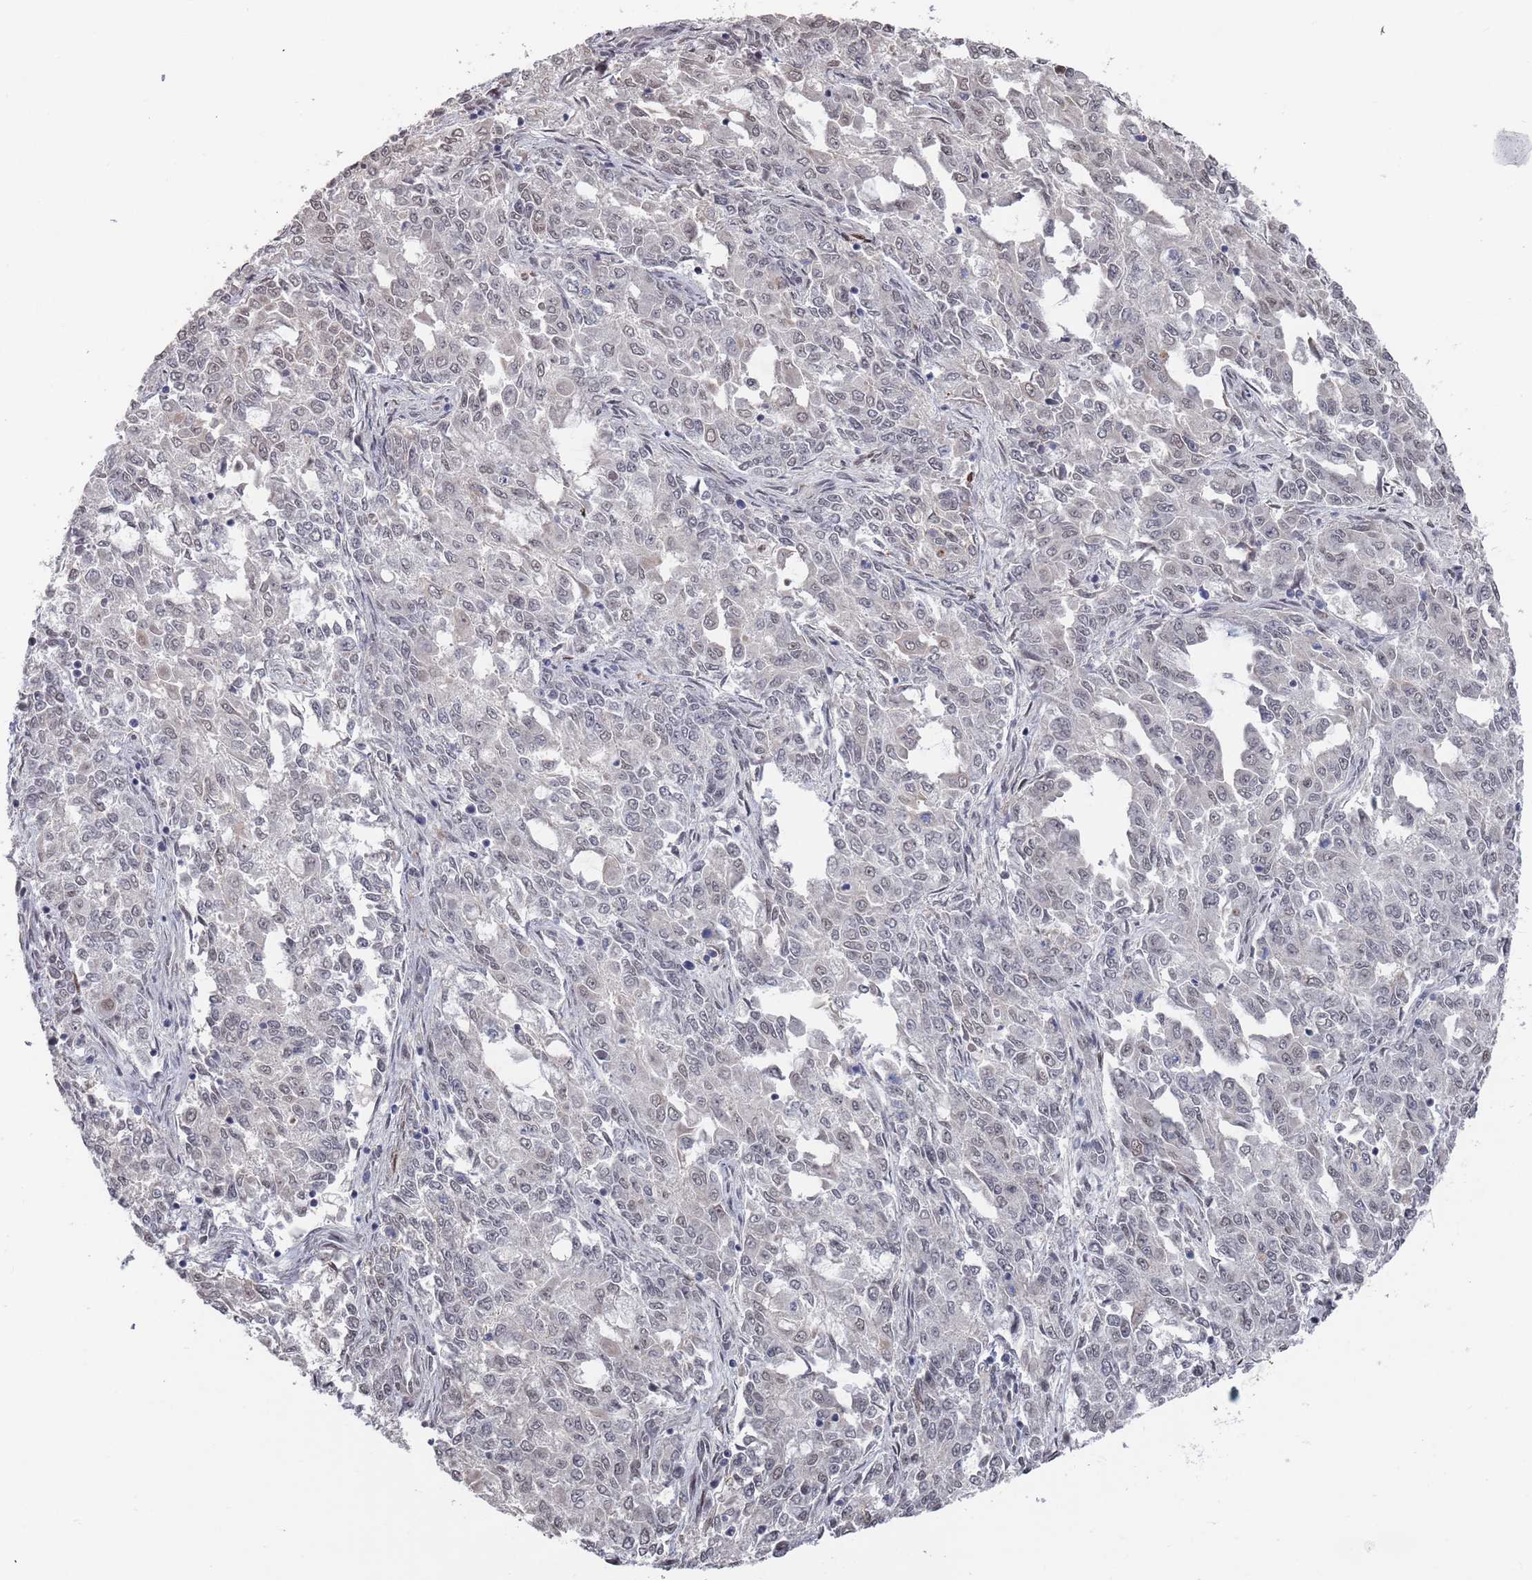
{"staining": {"intensity": "weak", "quantity": "<25%", "location": "nuclear"}, "tissue": "endometrial cancer", "cell_type": "Tumor cells", "image_type": "cancer", "snomed": [{"axis": "morphology", "description": "Adenocarcinoma, NOS"}, {"axis": "topography", "description": "Endometrium"}], "caption": "This is a image of IHC staining of endometrial cancer (adenocarcinoma), which shows no staining in tumor cells.", "gene": "DGKD", "patient": {"sex": "female", "age": 50}}